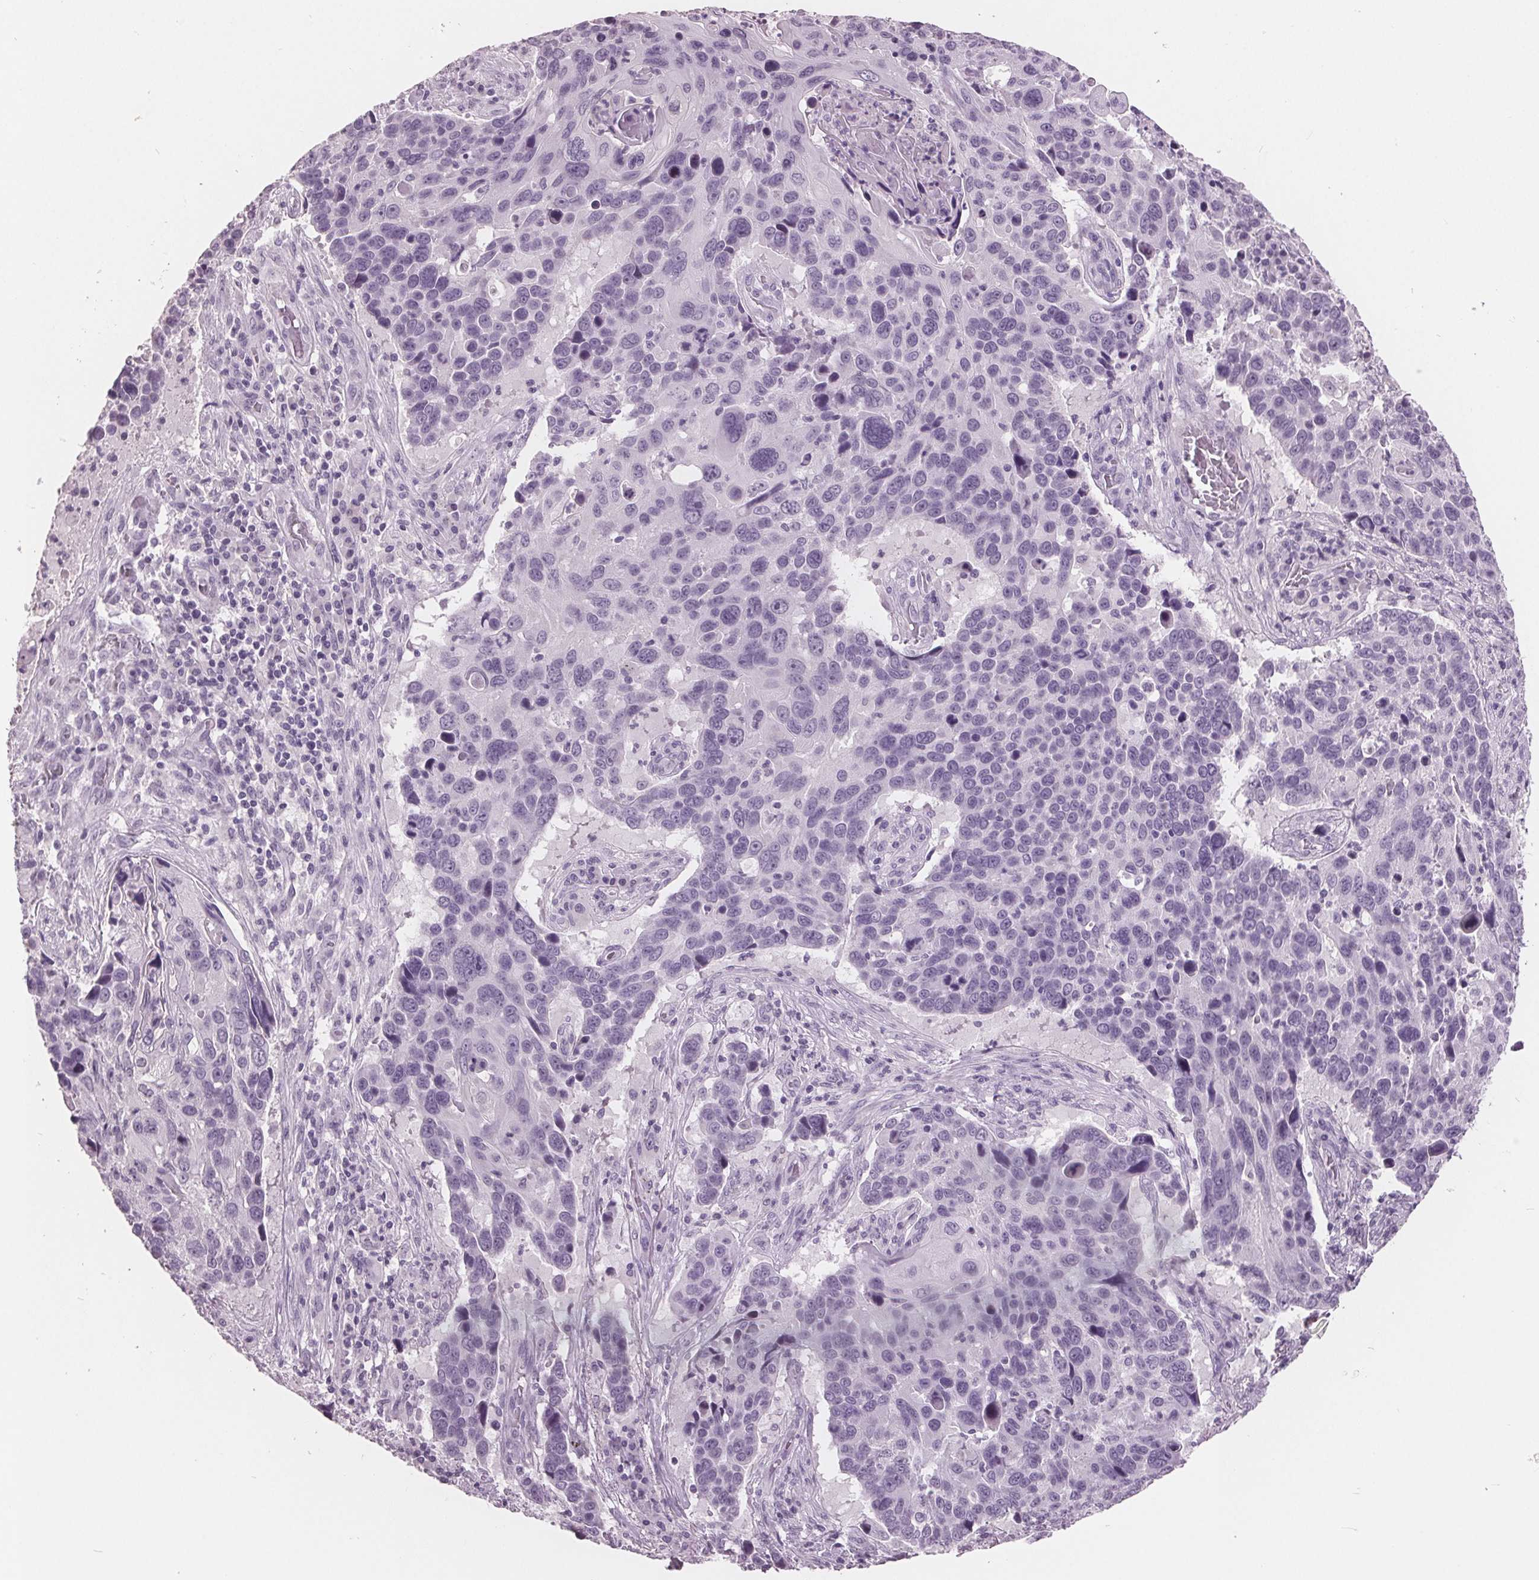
{"staining": {"intensity": "negative", "quantity": "none", "location": "none"}, "tissue": "lung cancer", "cell_type": "Tumor cells", "image_type": "cancer", "snomed": [{"axis": "morphology", "description": "Squamous cell carcinoma, NOS"}, {"axis": "topography", "description": "Lung"}], "caption": "This is an immunohistochemistry (IHC) image of lung cancer (squamous cell carcinoma). There is no expression in tumor cells.", "gene": "AMBP", "patient": {"sex": "male", "age": 68}}